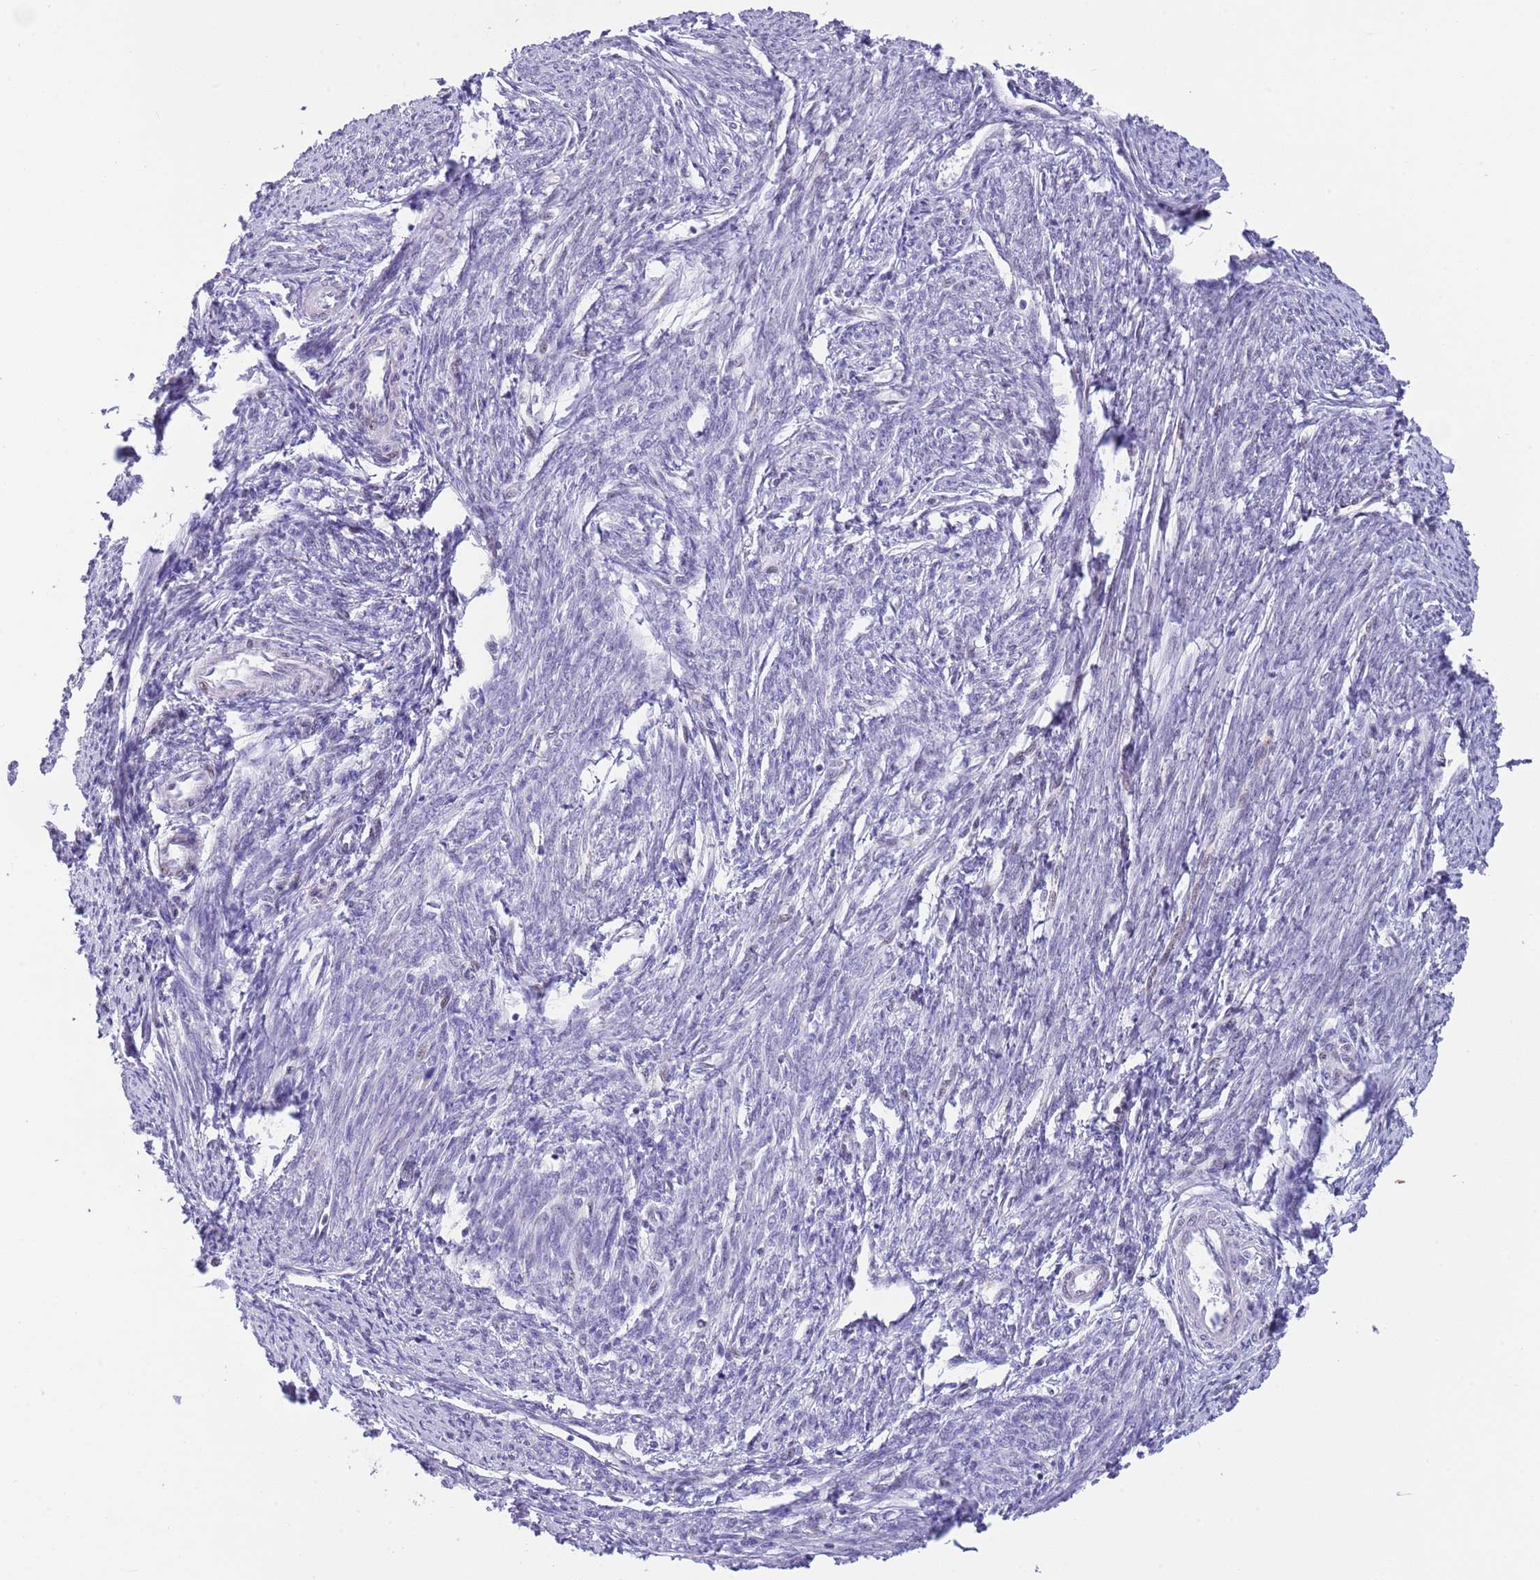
{"staining": {"intensity": "negative", "quantity": "none", "location": "none"}, "tissue": "smooth muscle", "cell_type": "Smooth muscle cells", "image_type": "normal", "snomed": [{"axis": "morphology", "description": "Normal tissue, NOS"}, {"axis": "topography", "description": "Smooth muscle"}, {"axis": "topography", "description": "Uterus"}], "caption": "This is a histopathology image of immunohistochemistry staining of benign smooth muscle, which shows no staining in smooth muscle cells.", "gene": "RFX1", "patient": {"sex": "female", "age": 59}}